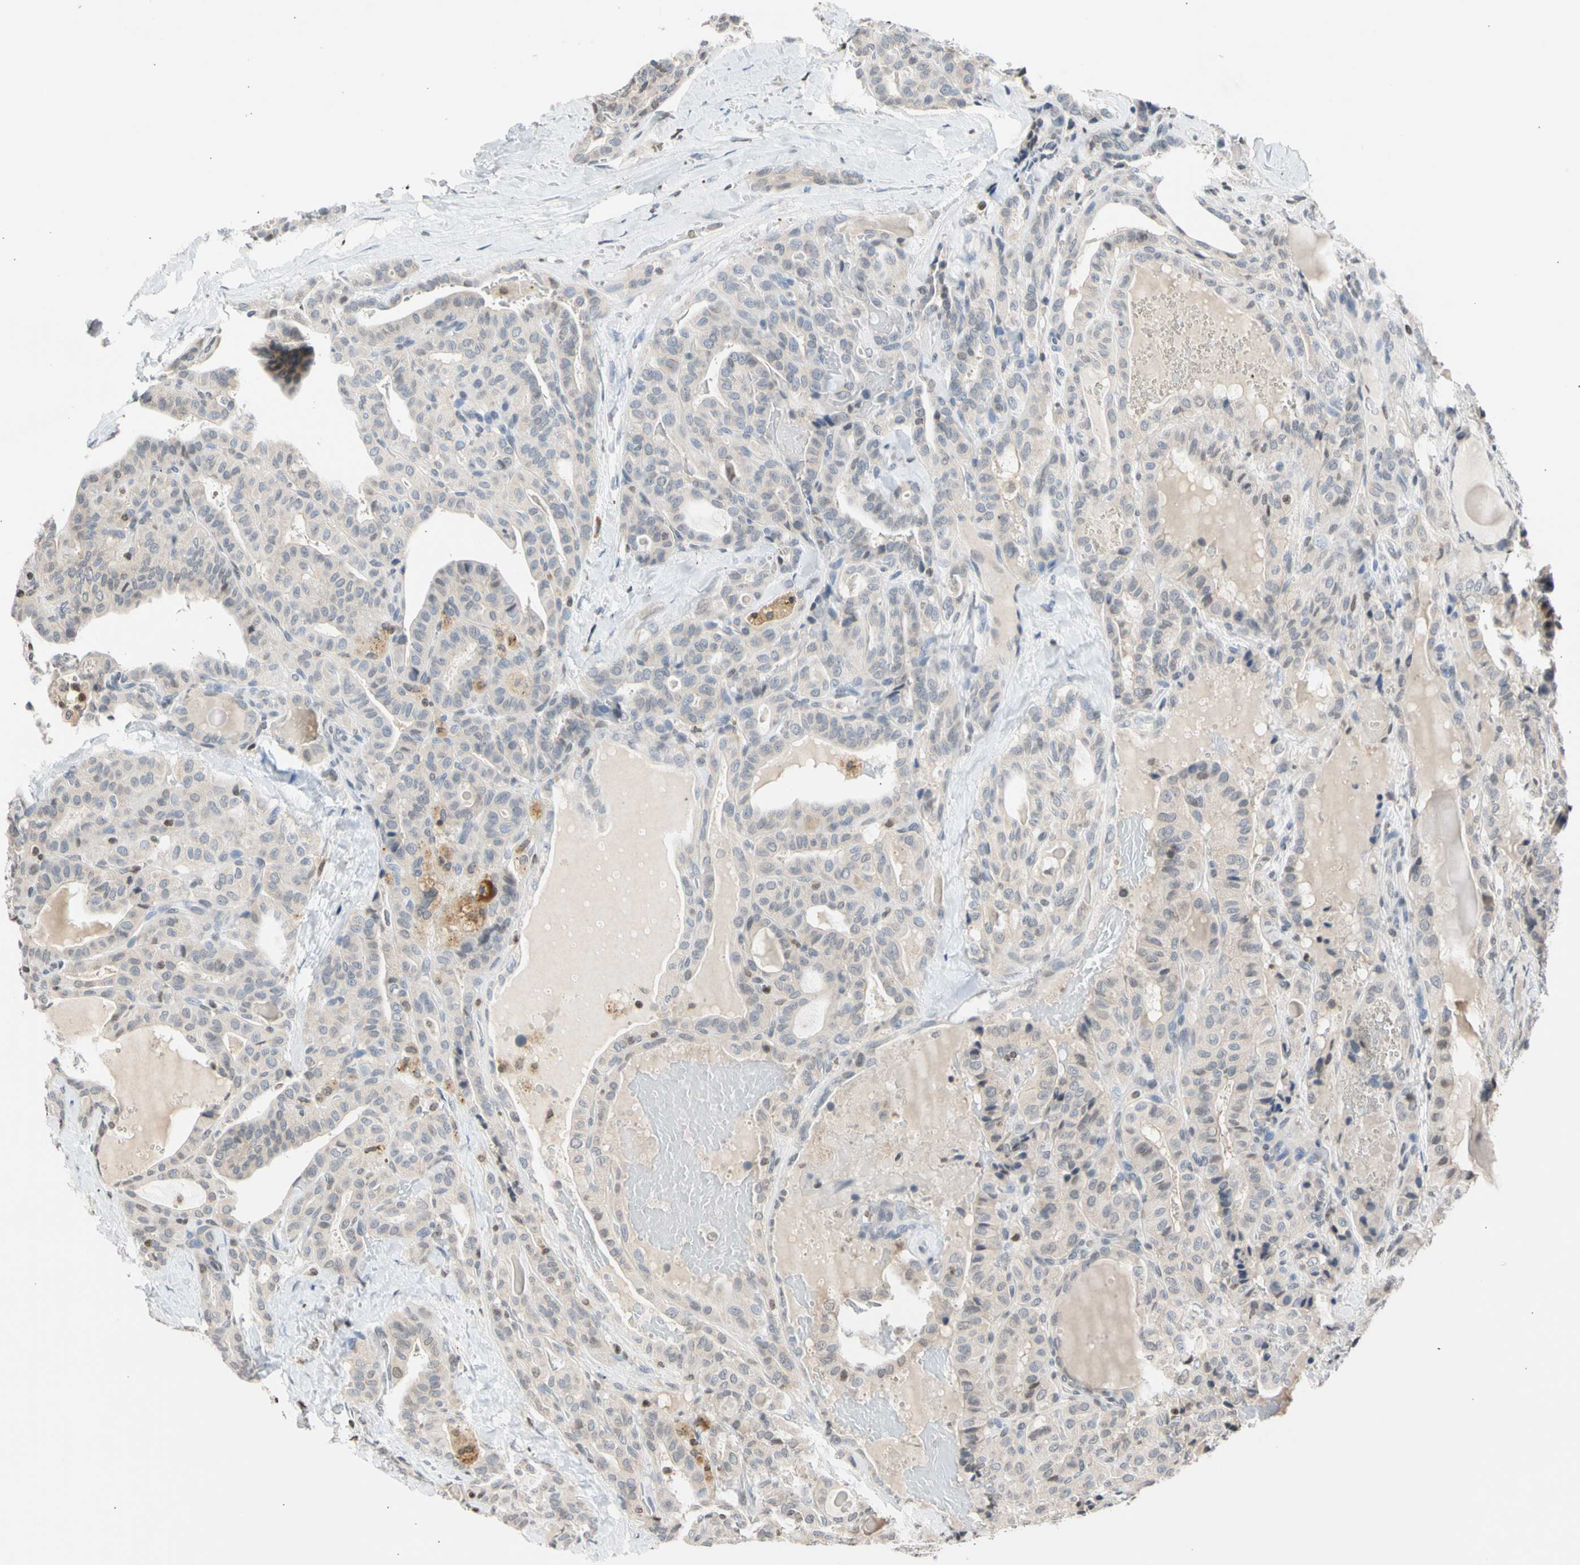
{"staining": {"intensity": "negative", "quantity": "none", "location": "none"}, "tissue": "thyroid cancer", "cell_type": "Tumor cells", "image_type": "cancer", "snomed": [{"axis": "morphology", "description": "Papillary adenocarcinoma, NOS"}, {"axis": "topography", "description": "Thyroid gland"}], "caption": "DAB immunohistochemical staining of human thyroid cancer exhibits no significant expression in tumor cells.", "gene": "GPX4", "patient": {"sex": "male", "age": 77}}